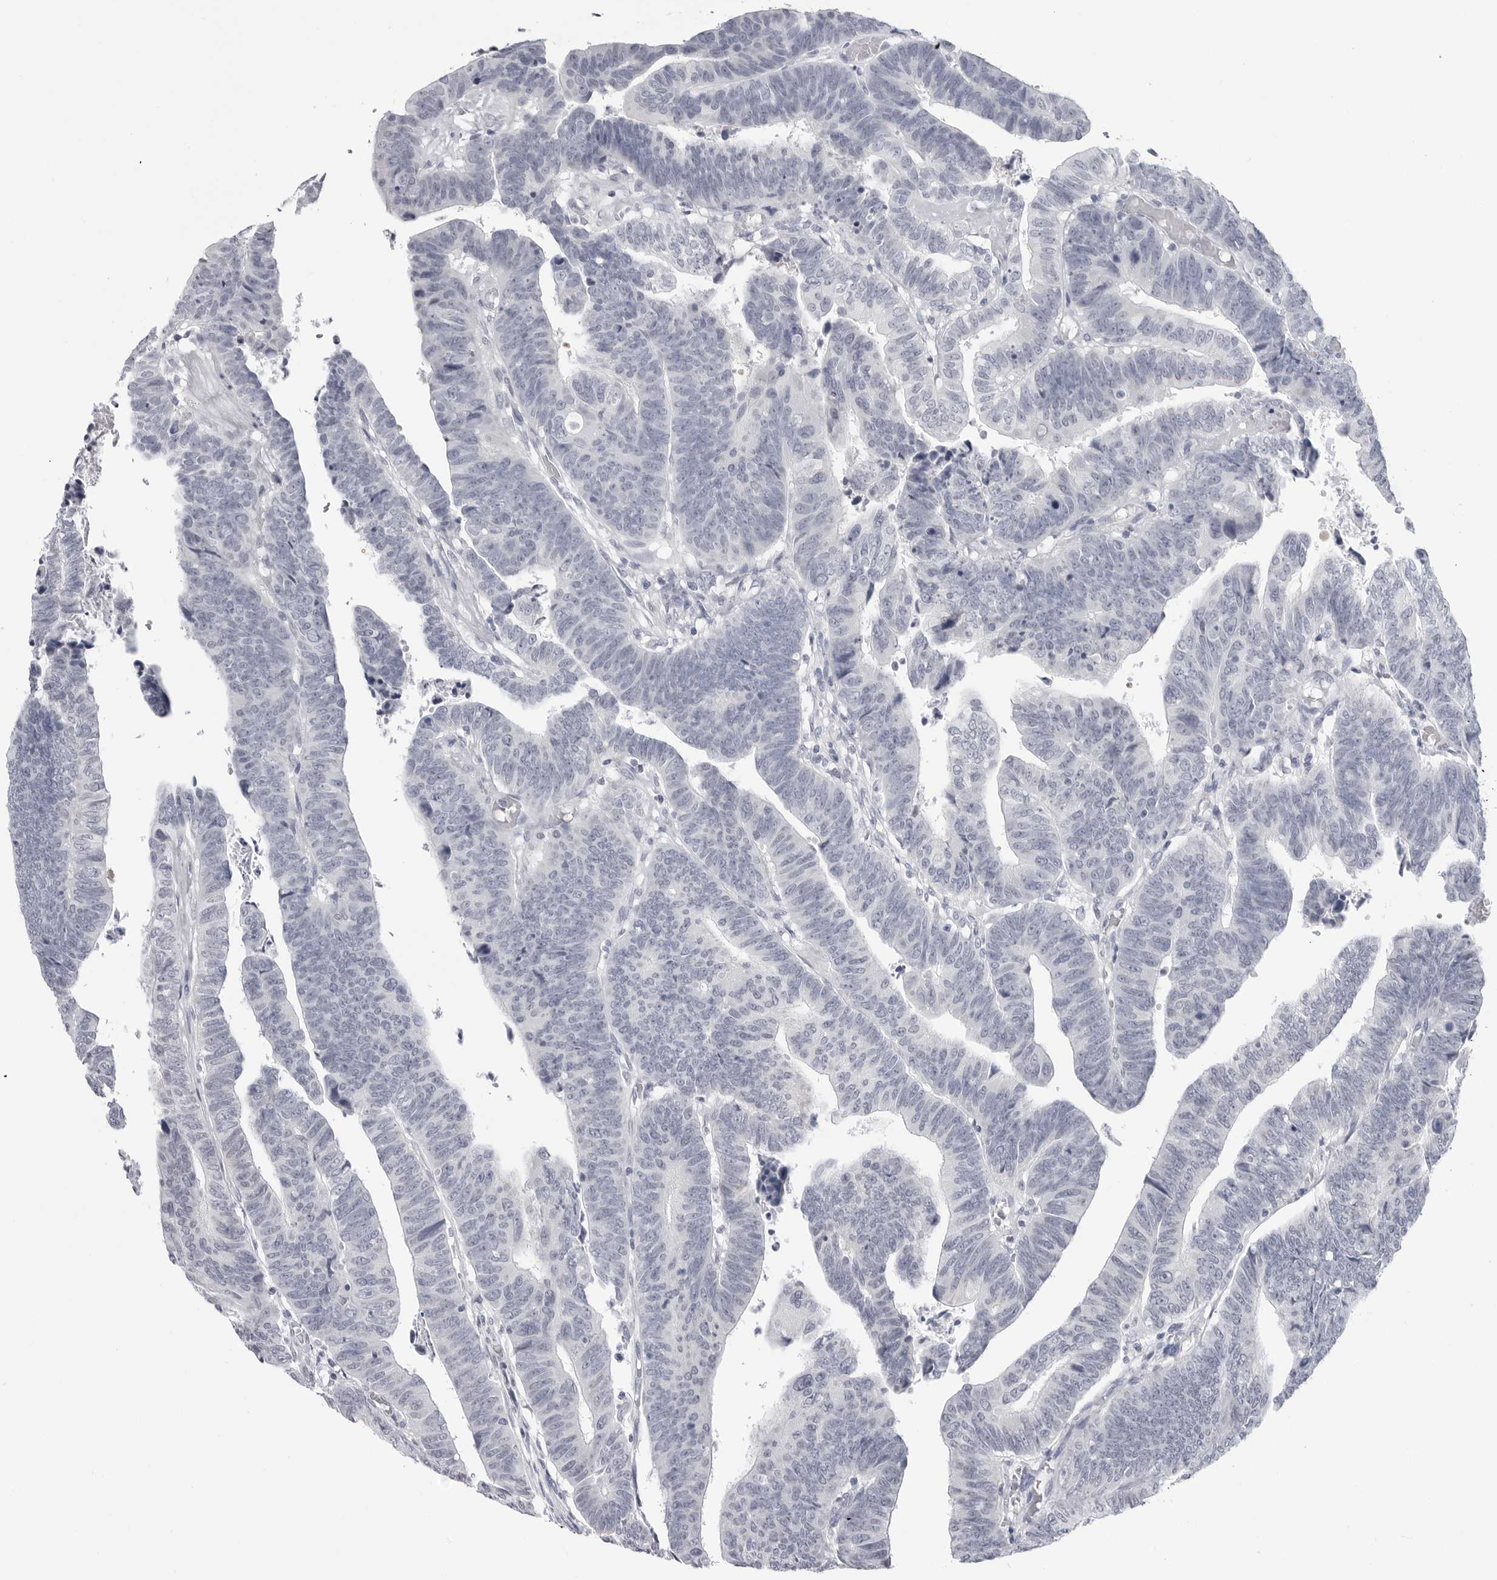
{"staining": {"intensity": "negative", "quantity": "none", "location": "none"}, "tissue": "colorectal cancer", "cell_type": "Tumor cells", "image_type": "cancer", "snomed": [{"axis": "morphology", "description": "Adenocarcinoma, NOS"}, {"axis": "topography", "description": "Rectum"}], "caption": "There is no significant positivity in tumor cells of colorectal cancer. Brightfield microscopy of immunohistochemistry stained with DAB (brown) and hematoxylin (blue), captured at high magnification.", "gene": "PGA3", "patient": {"sex": "female", "age": 65}}